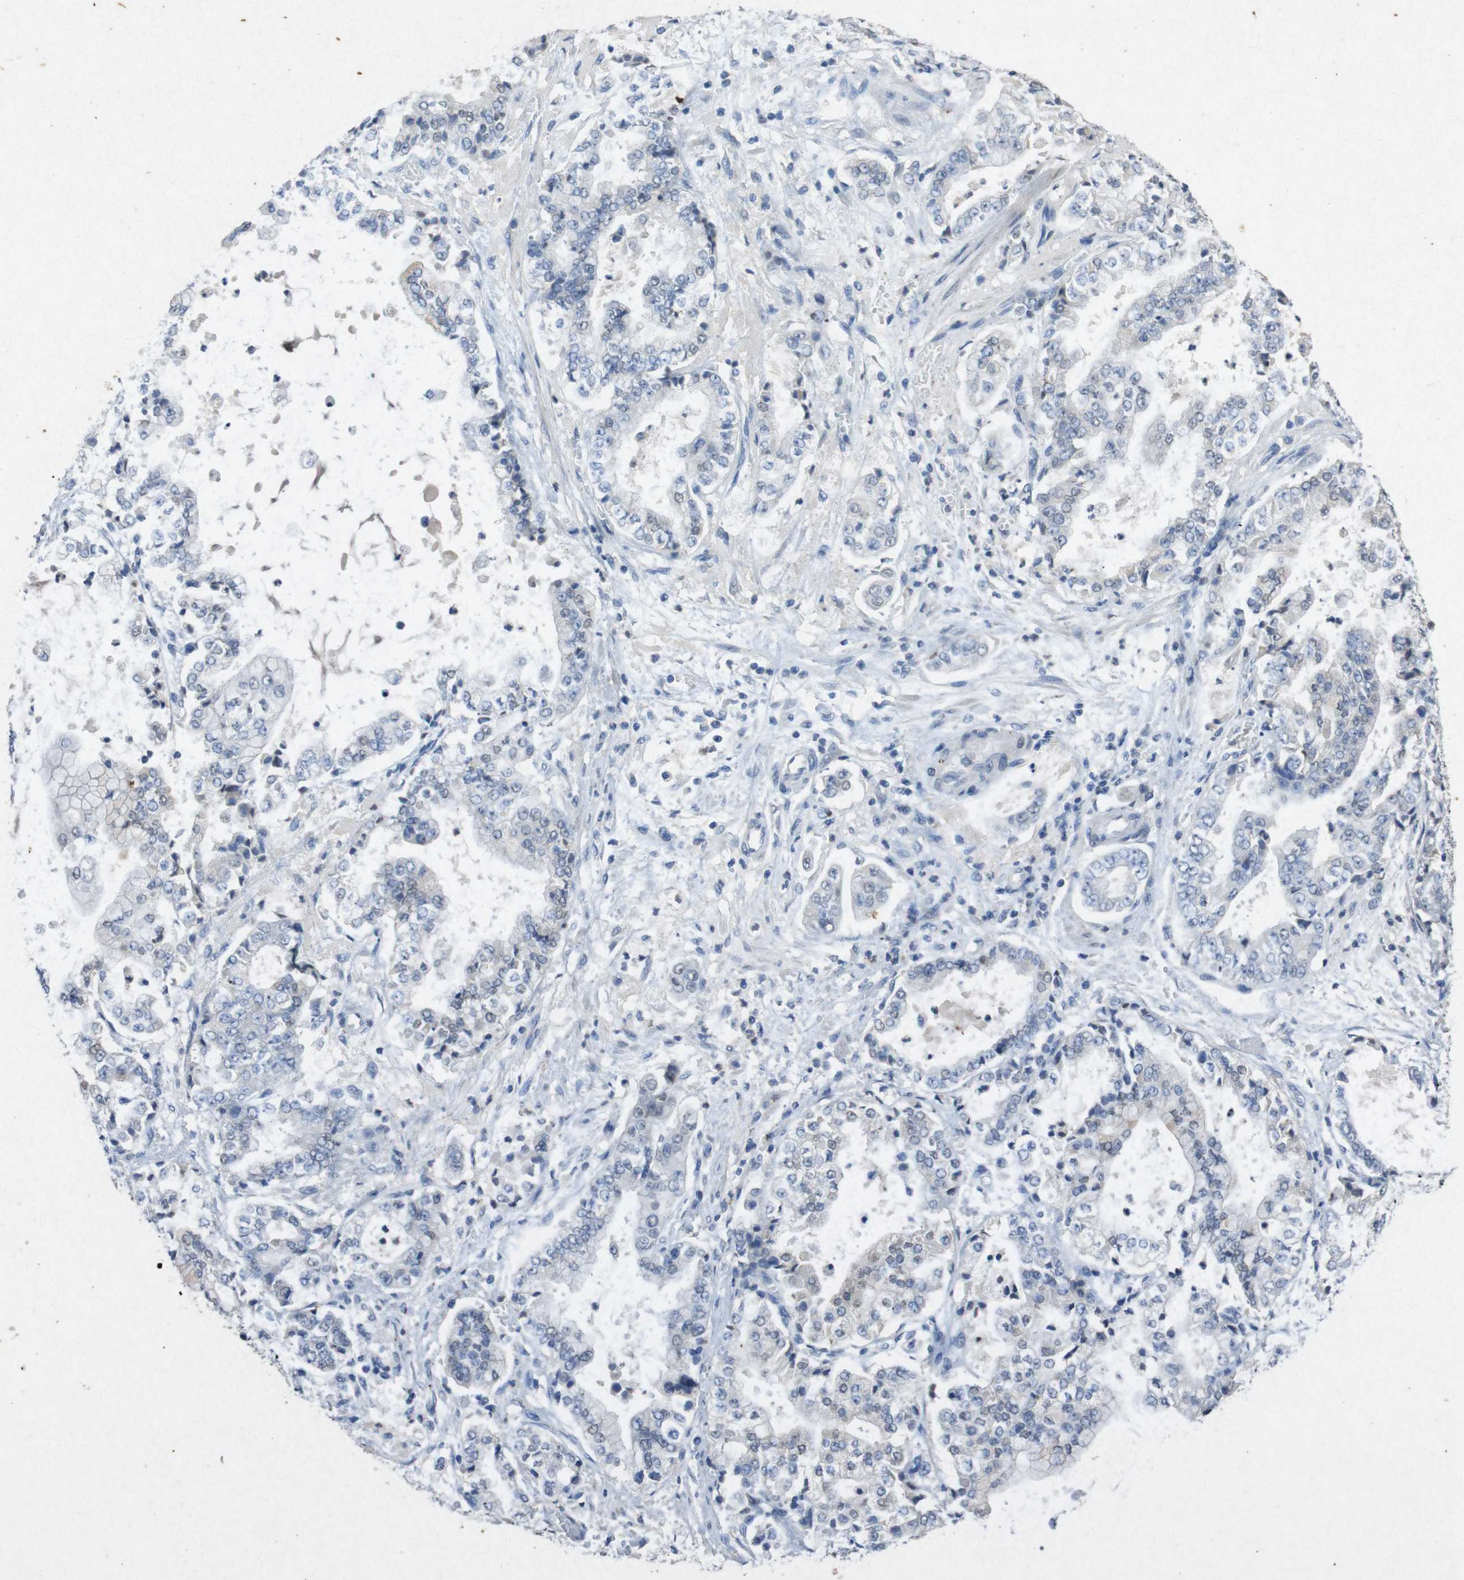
{"staining": {"intensity": "negative", "quantity": "none", "location": "none"}, "tissue": "stomach cancer", "cell_type": "Tumor cells", "image_type": "cancer", "snomed": [{"axis": "morphology", "description": "Adenocarcinoma, NOS"}, {"axis": "topography", "description": "Stomach"}], "caption": "Immunohistochemistry (IHC) of stomach adenocarcinoma shows no expression in tumor cells.", "gene": "STBD1", "patient": {"sex": "male", "age": 76}}